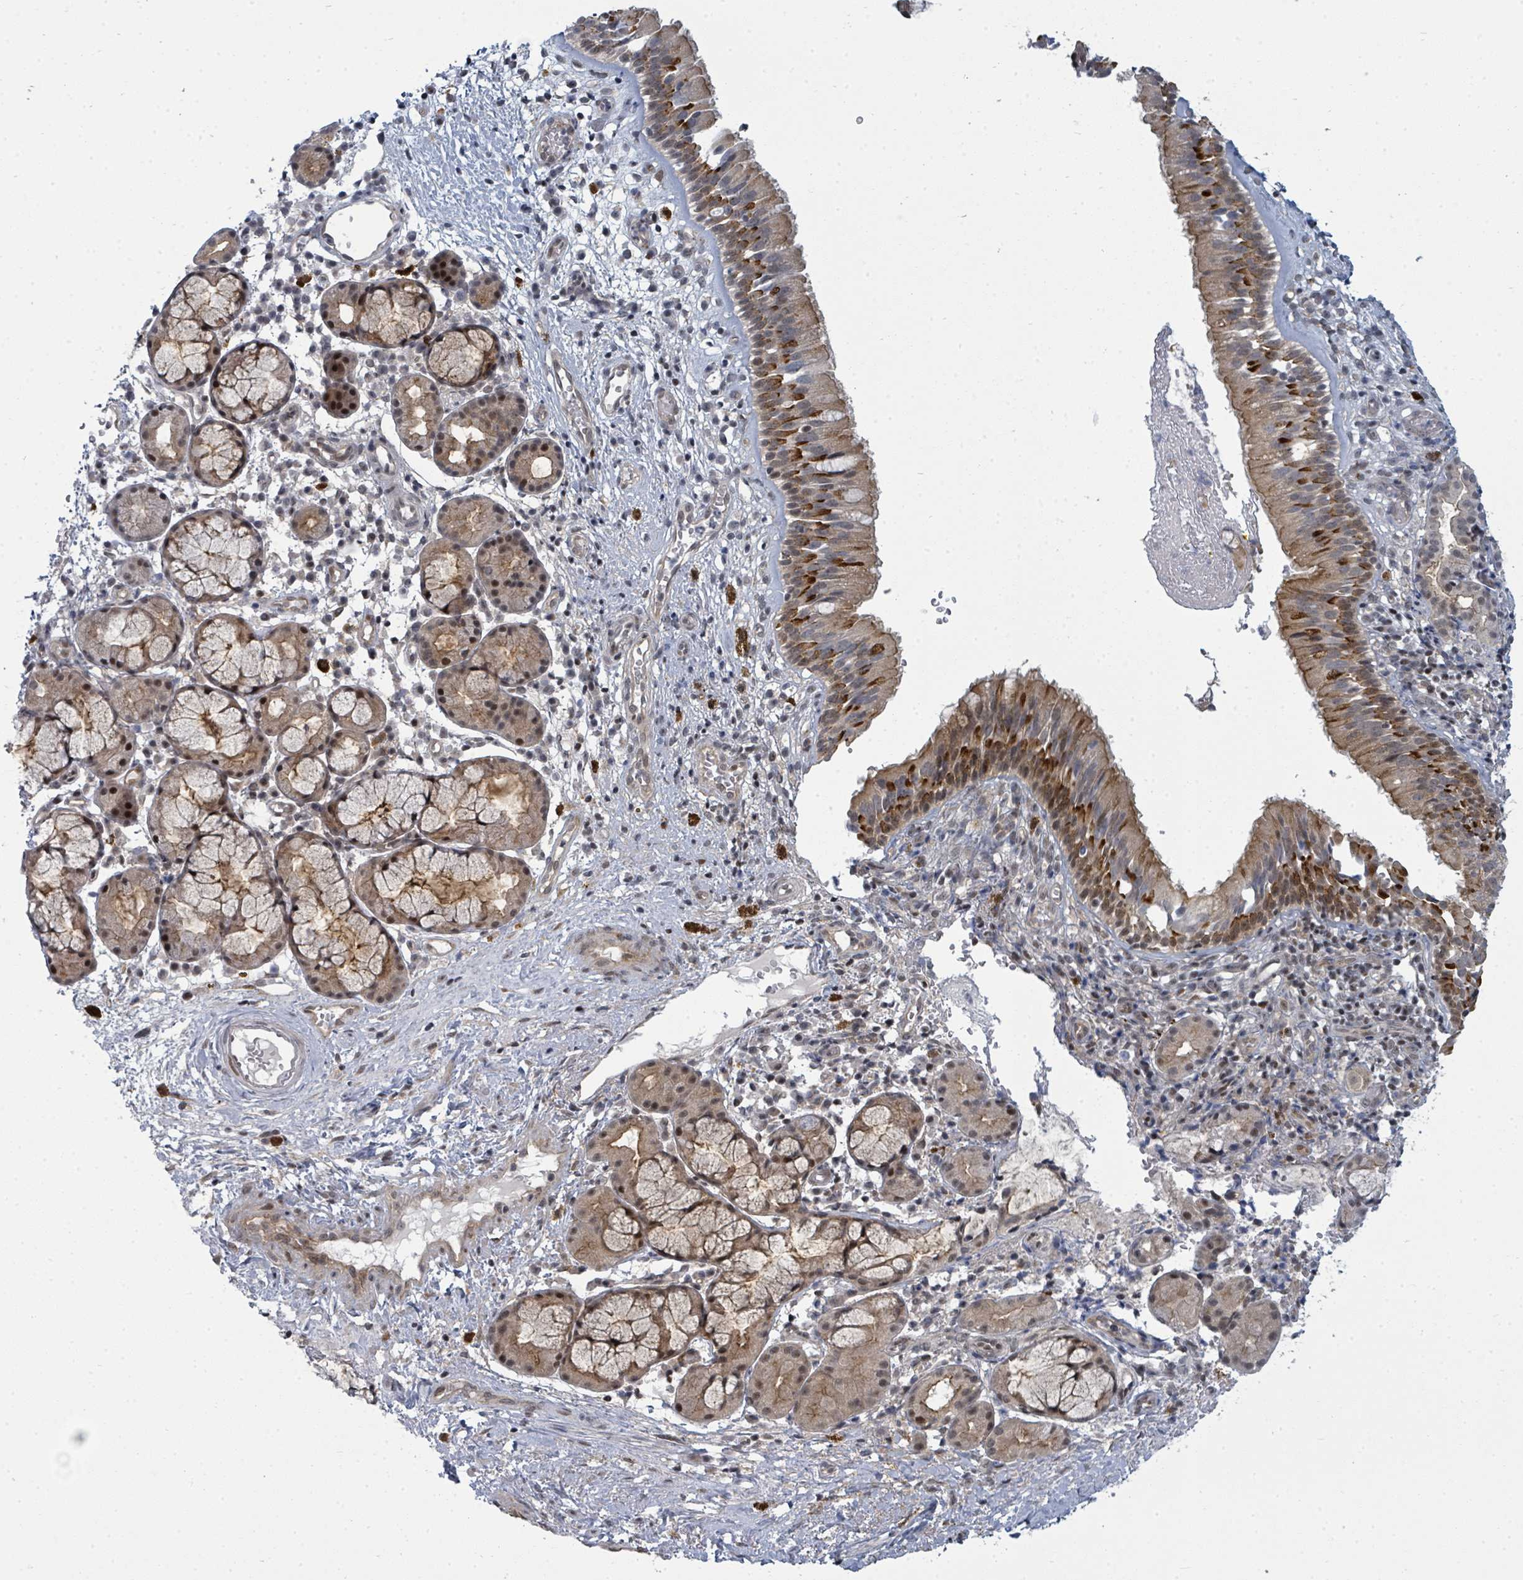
{"staining": {"intensity": "strong", "quantity": "25%-75%", "location": "cytoplasmic/membranous"}, "tissue": "nasopharynx", "cell_type": "Respiratory epithelial cells", "image_type": "normal", "snomed": [{"axis": "morphology", "description": "Normal tissue, NOS"}, {"axis": "topography", "description": "Nasopharynx"}], "caption": "This is a micrograph of immunohistochemistry (IHC) staining of normal nasopharynx, which shows strong expression in the cytoplasmic/membranous of respiratory epithelial cells.", "gene": "PSMG2", "patient": {"sex": "male", "age": 65}}